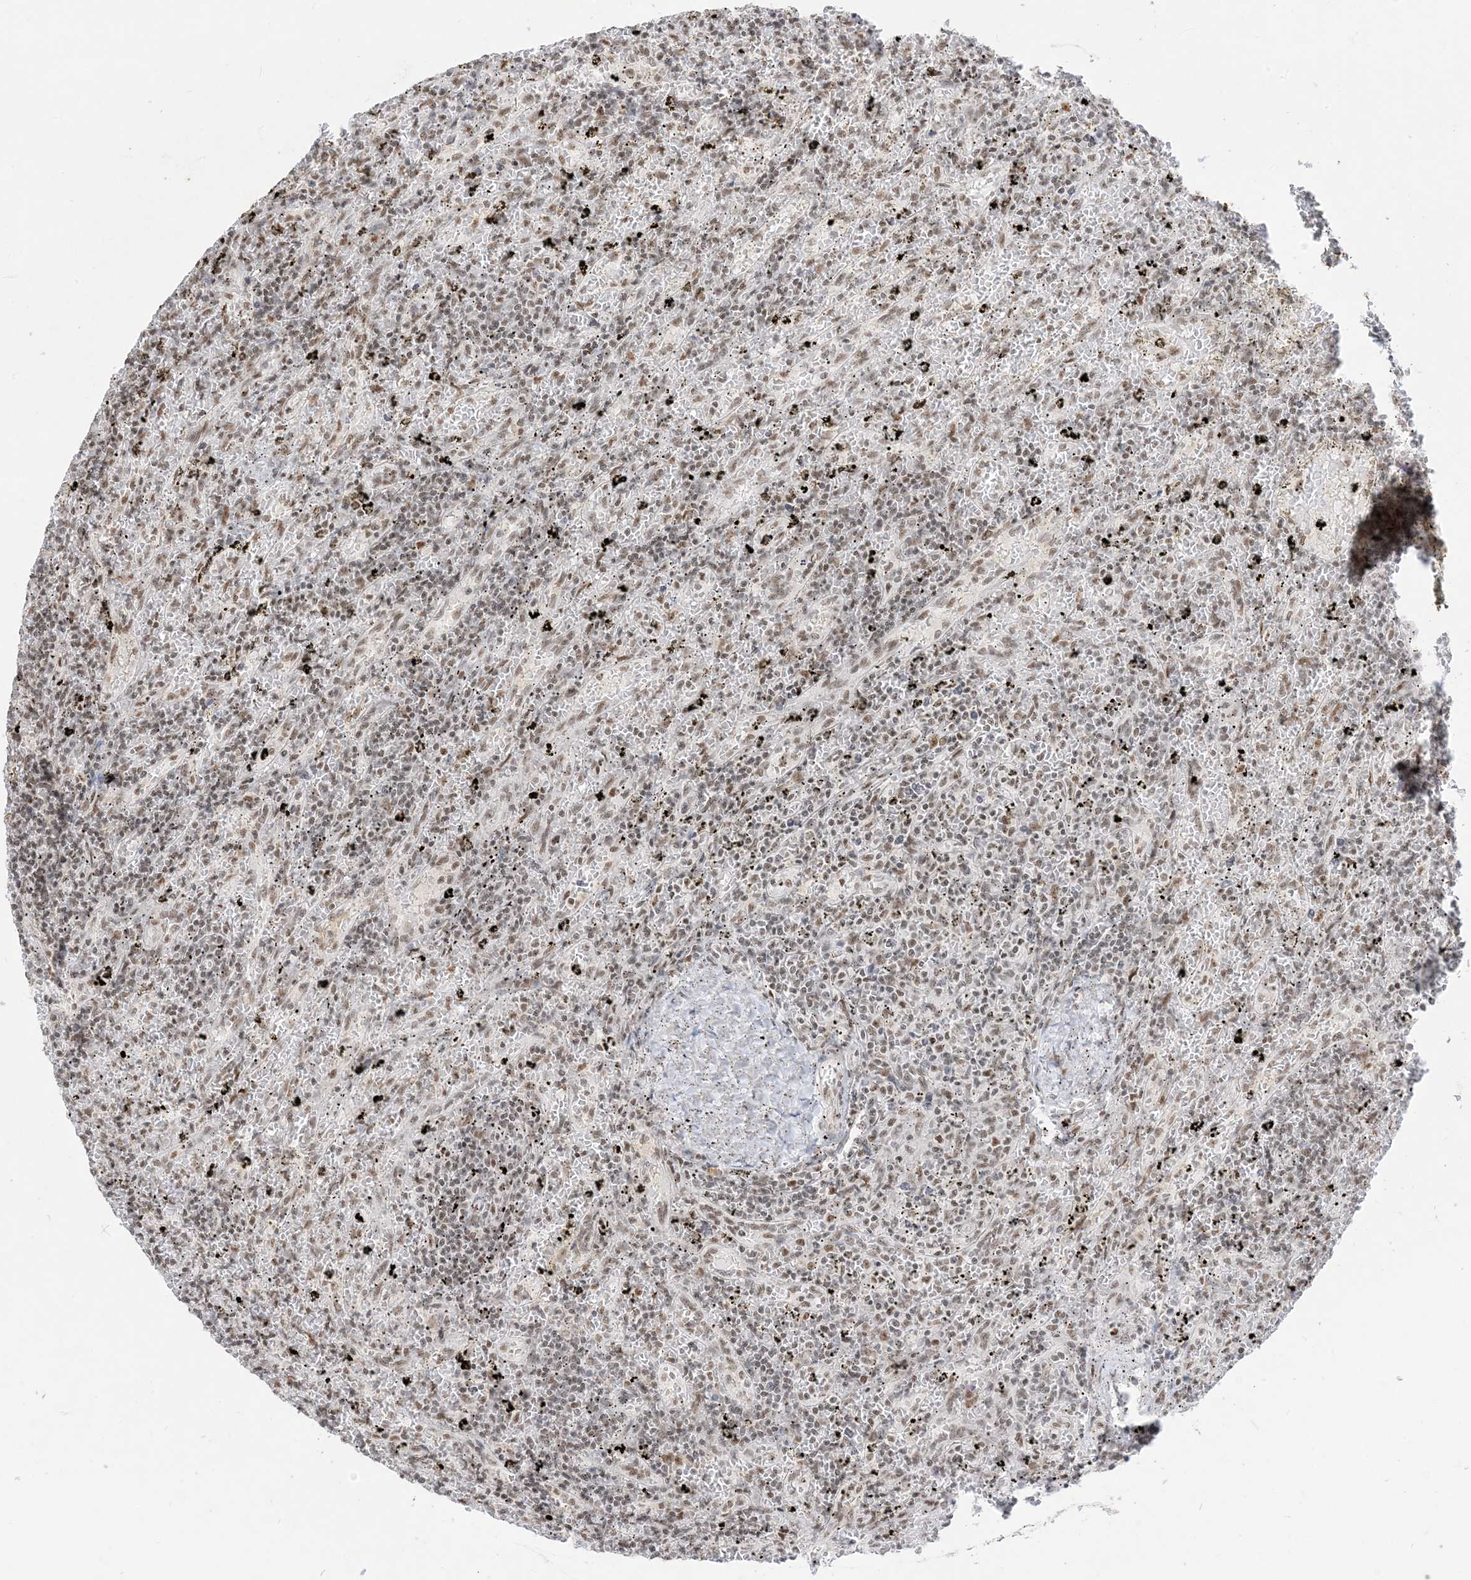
{"staining": {"intensity": "weak", "quantity": ">75%", "location": "nuclear"}, "tissue": "lymphoma", "cell_type": "Tumor cells", "image_type": "cancer", "snomed": [{"axis": "morphology", "description": "Malignant lymphoma, non-Hodgkin's type, Low grade"}, {"axis": "topography", "description": "Spleen"}], "caption": "Human lymphoma stained with a protein marker reveals weak staining in tumor cells.", "gene": "ARGLU1", "patient": {"sex": "male", "age": 76}}